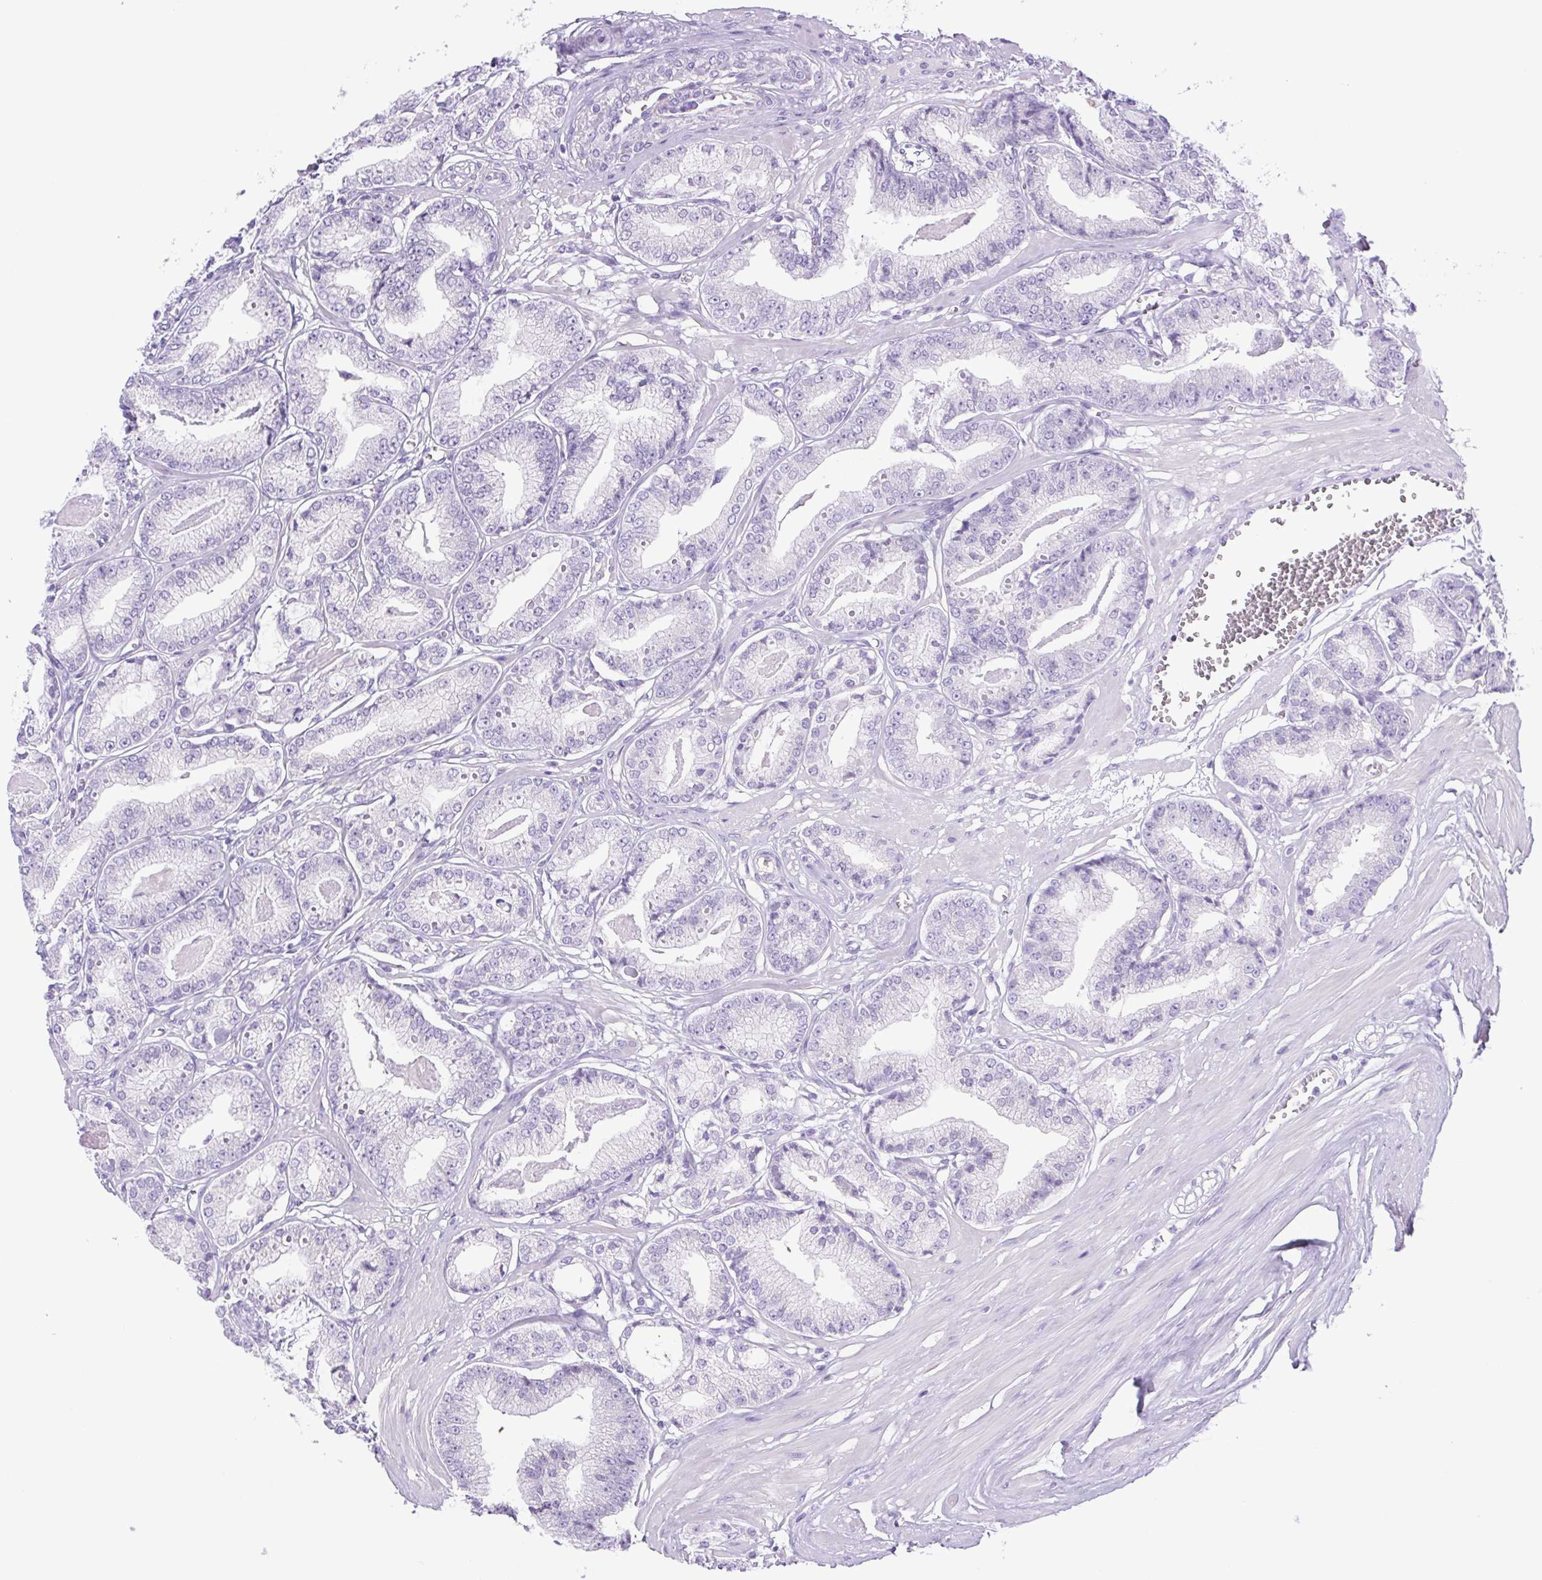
{"staining": {"intensity": "negative", "quantity": "none", "location": "none"}, "tissue": "prostate cancer", "cell_type": "Tumor cells", "image_type": "cancer", "snomed": [{"axis": "morphology", "description": "Adenocarcinoma, High grade"}, {"axis": "topography", "description": "Prostate"}], "caption": "Adenocarcinoma (high-grade) (prostate) was stained to show a protein in brown. There is no significant staining in tumor cells.", "gene": "CDSN", "patient": {"sex": "male", "age": 71}}